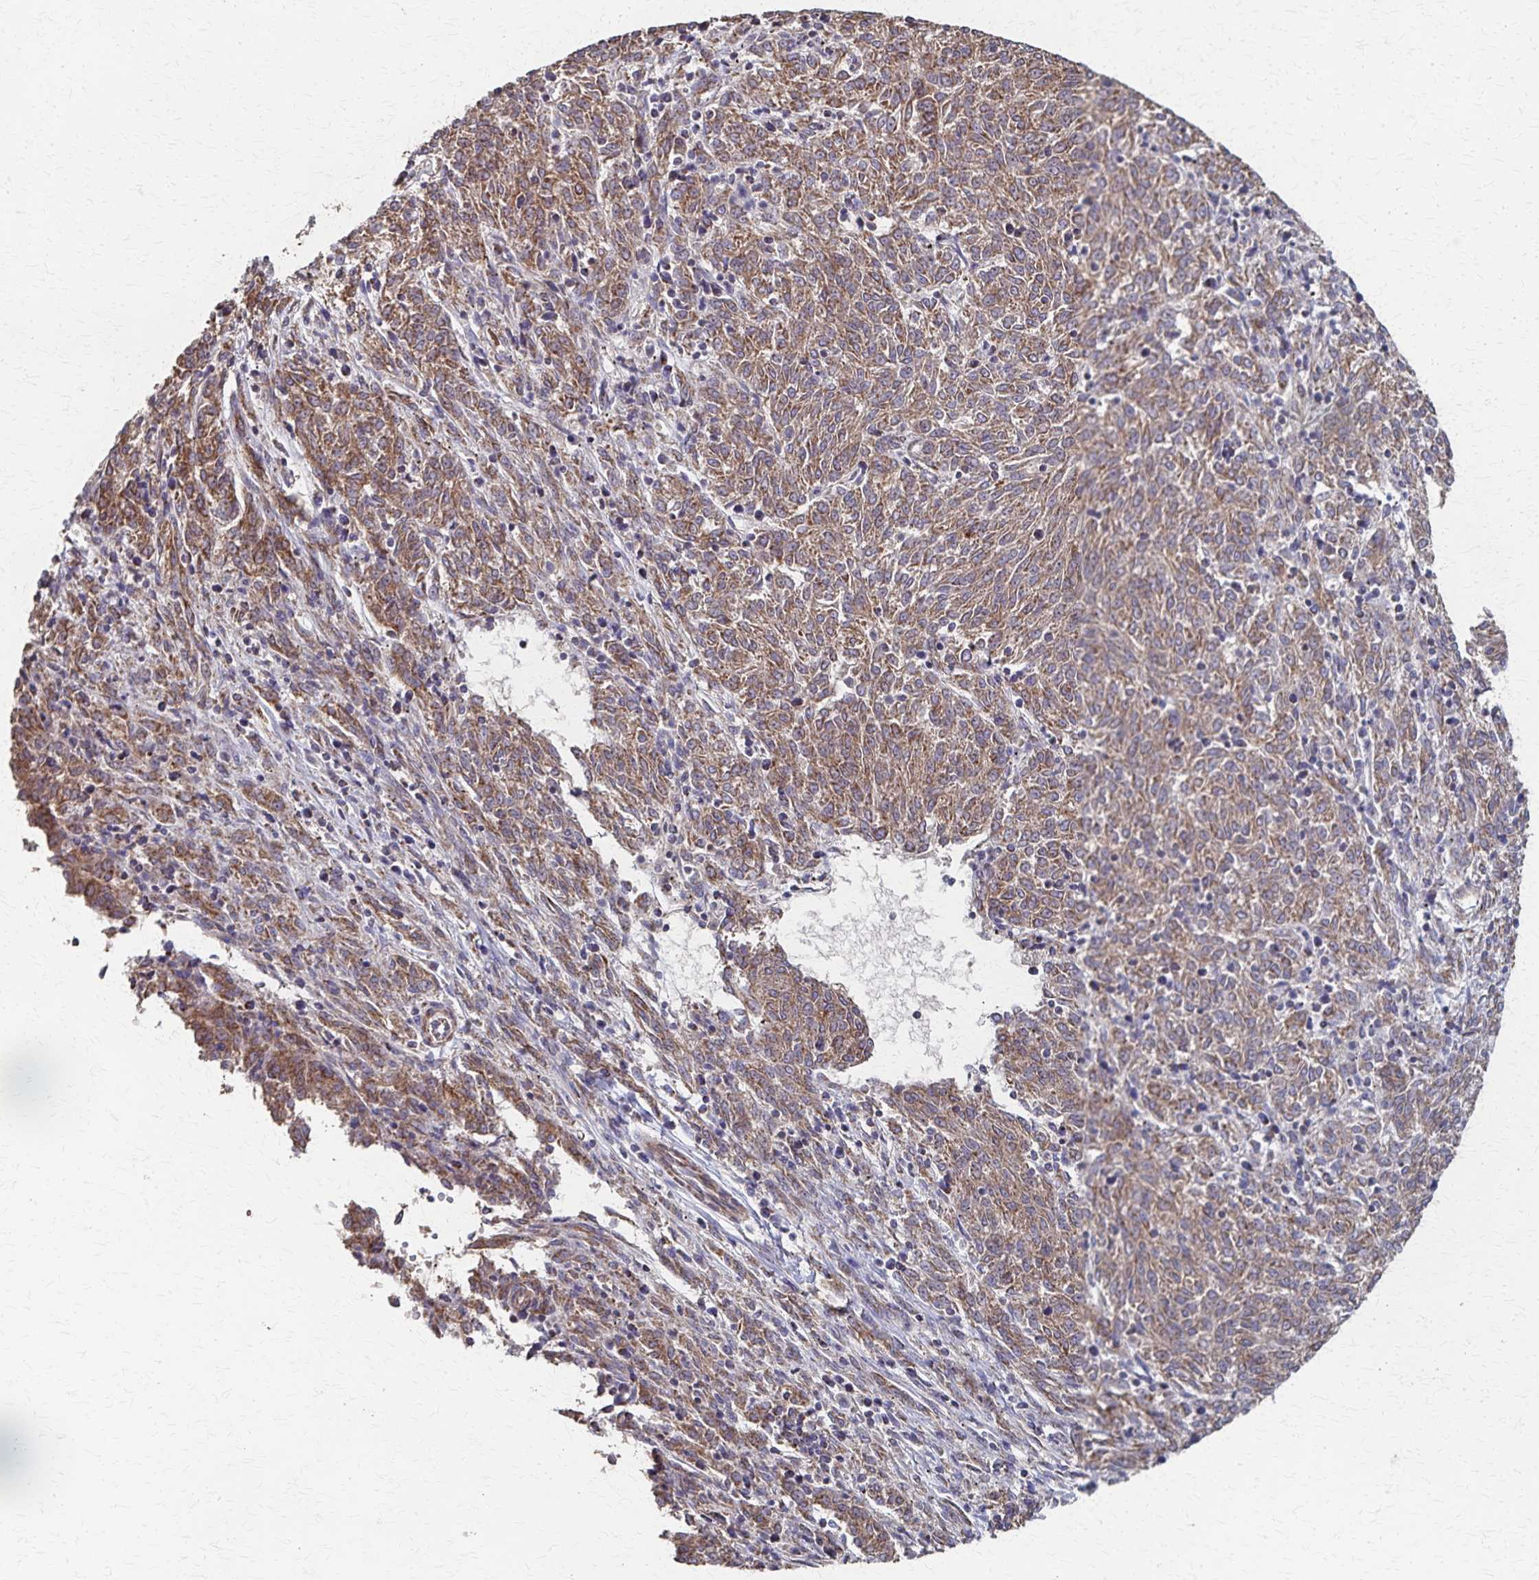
{"staining": {"intensity": "moderate", "quantity": ">75%", "location": "cytoplasmic/membranous"}, "tissue": "melanoma", "cell_type": "Tumor cells", "image_type": "cancer", "snomed": [{"axis": "morphology", "description": "Malignant melanoma, NOS"}, {"axis": "topography", "description": "Skin"}], "caption": "Human malignant melanoma stained with a brown dye displays moderate cytoplasmic/membranous positive expression in approximately >75% of tumor cells.", "gene": "PGAP2", "patient": {"sex": "female", "age": 72}}